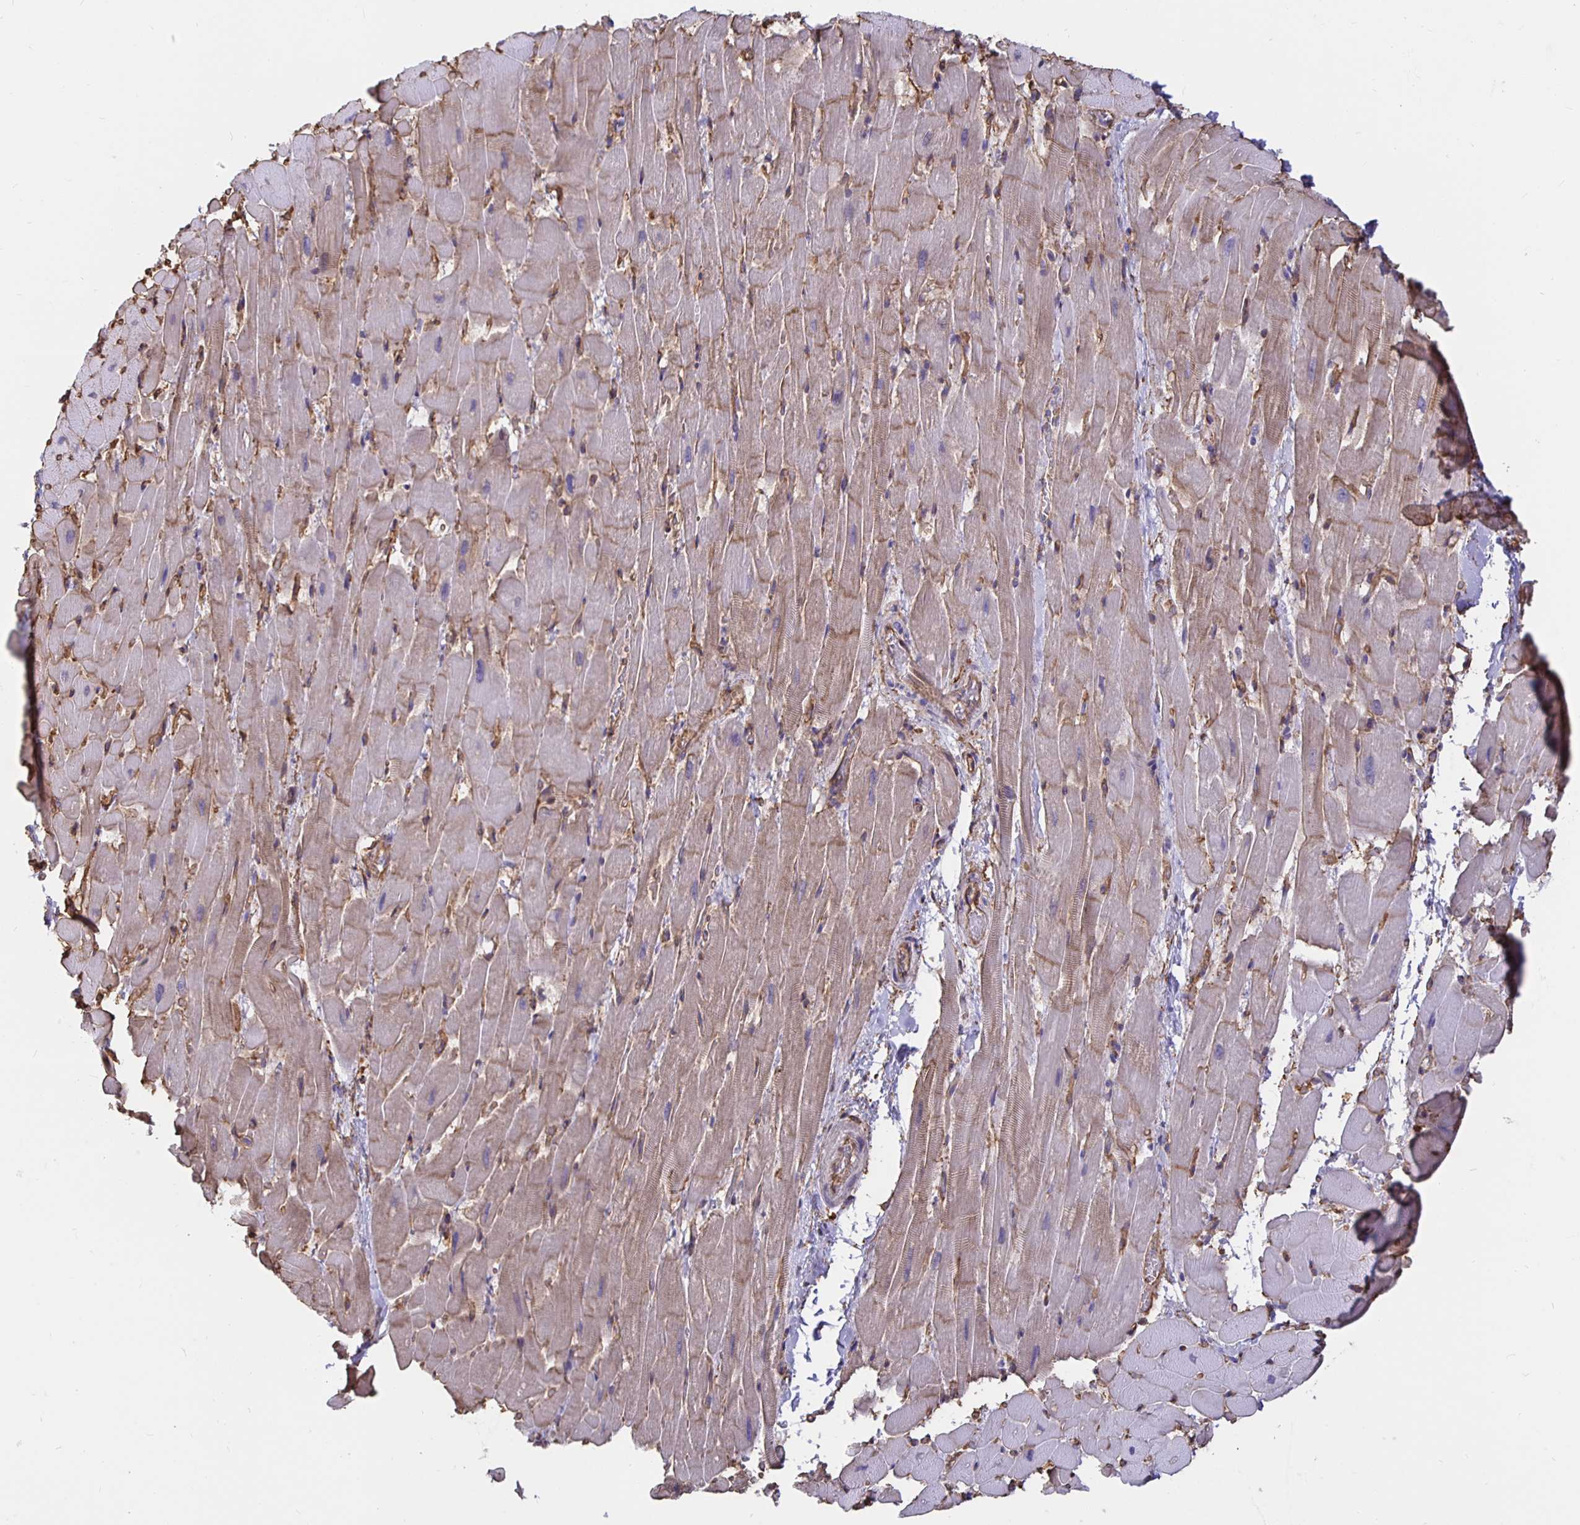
{"staining": {"intensity": "moderate", "quantity": "25%-75%", "location": "cytoplasmic/membranous"}, "tissue": "heart muscle", "cell_type": "Cardiomyocytes", "image_type": "normal", "snomed": [{"axis": "morphology", "description": "Normal tissue, NOS"}, {"axis": "topography", "description": "Heart"}], "caption": "IHC (DAB) staining of normal heart muscle demonstrates moderate cytoplasmic/membranous protein expression in approximately 25%-75% of cardiomyocytes. (DAB IHC with brightfield microscopy, high magnification).", "gene": "ARHGEF39", "patient": {"sex": "male", "age": 37}}